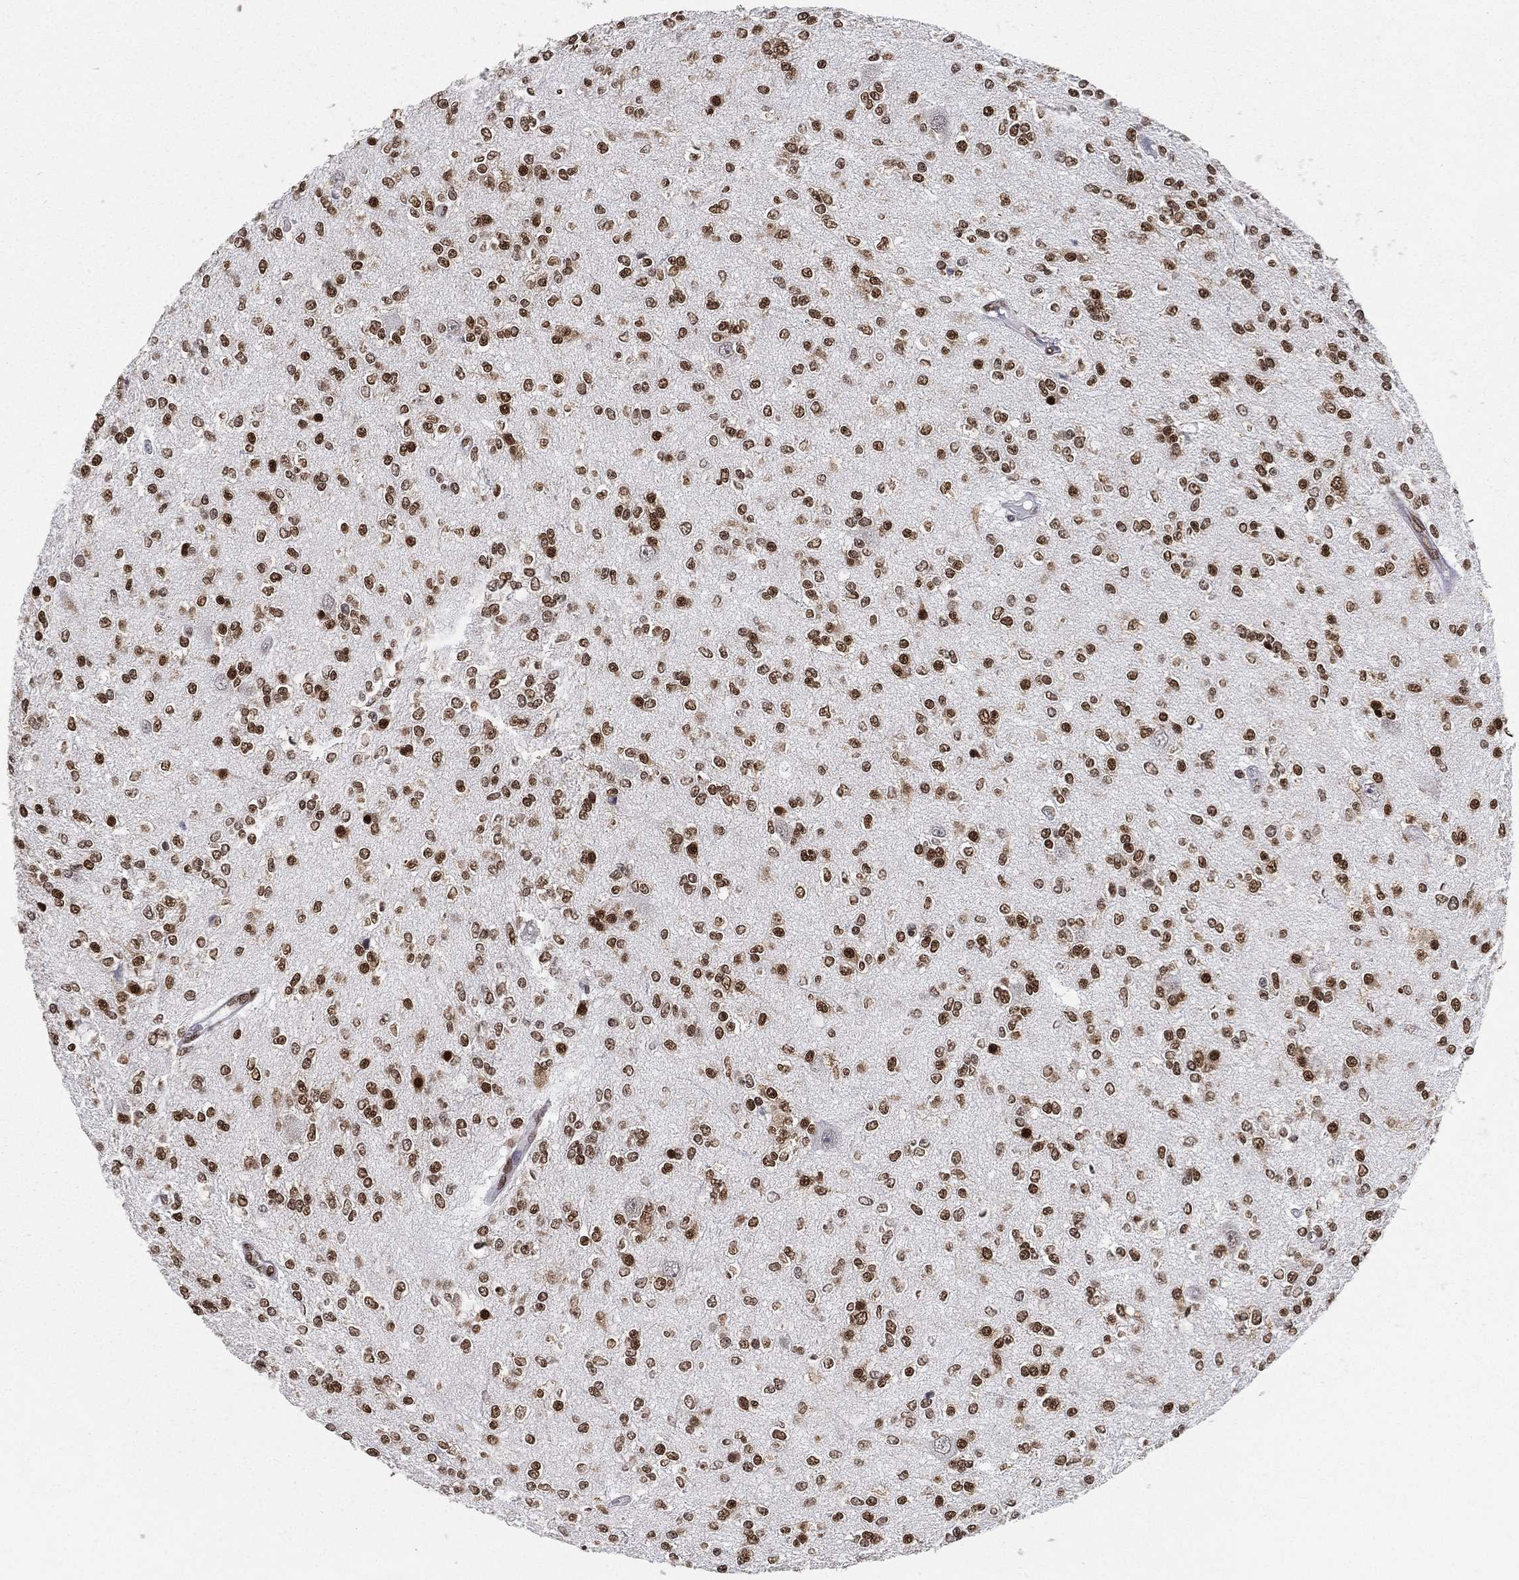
{"staining": {"intensity": "strong", "quantity": ">75%", "location": "nuclear"}, "tissue": "glioma", "cell_type": "Tumor cells", "image_type": "cancer", "snomed": [{"axis": "morphology", "description": "Glioma, malignant, Low grade"}, {"axis": "topography", "description": "Brain"}], "caption": "Low-grade glioma (malignant) tissue shows strong nuclear positivity in about >75% of tumor cells (IHC, brightfield microscopy, high magnification).", "gene": "FUBP3", "patient": {"sex": "male", "age": 67}}